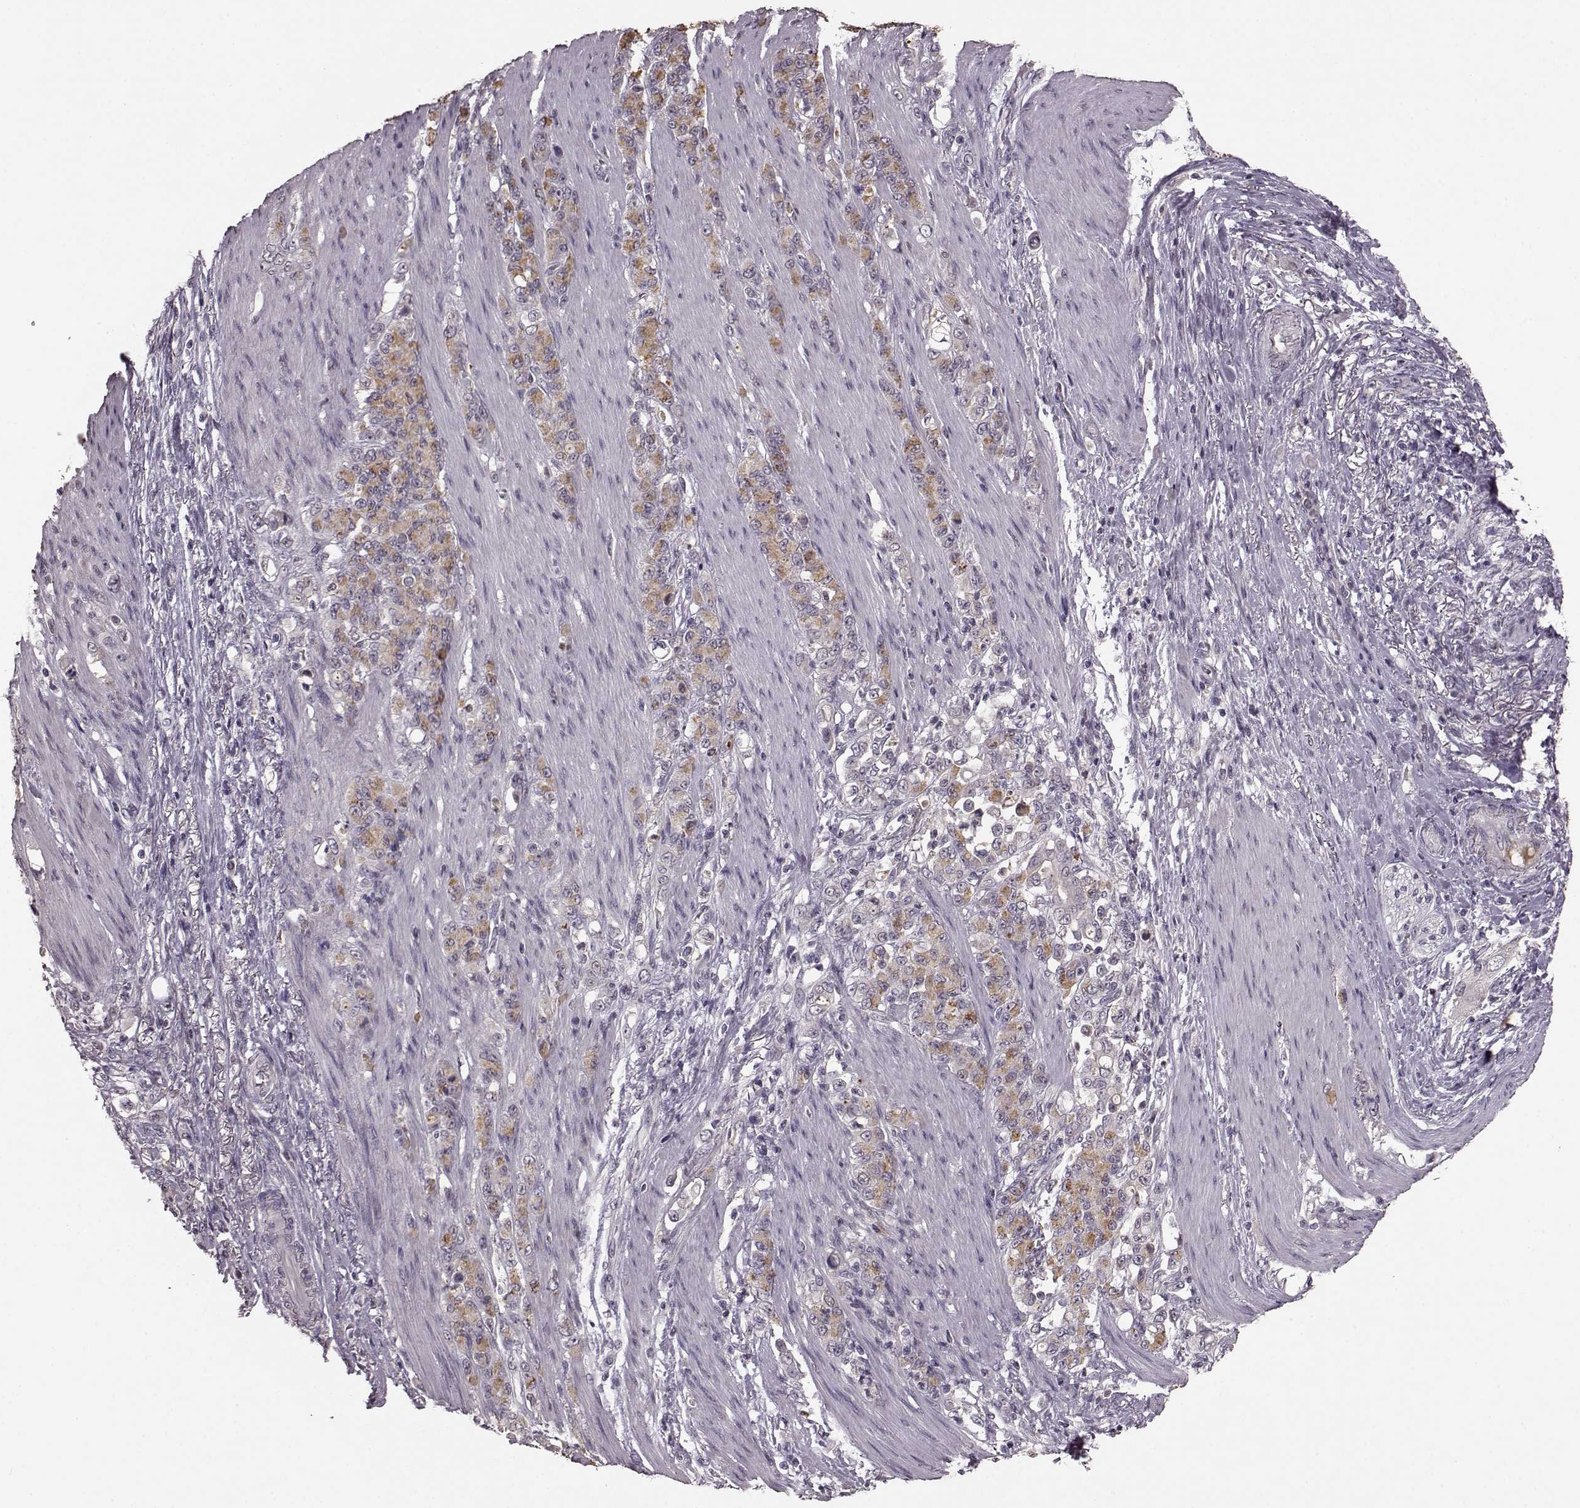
{"staining": {"intensity": "moderate", "quantity": "<25%", "location": "cytoplasmic/membranous"}, "tissue": "stomach cancer", "cell_type": "Tumor cells", "image_type": "cancer", "snomed": [{"axis": "morphology", "description": "Adenocarcinoma, NOS"}, {"axis": "topography", "description": "Stomach"}], "caption": "There is low levels of moderate cytoplasmic/membranous staining in tumor cells of stomach adenocarcinoma, as demonstrated by immunohistochemical staining (brown color).", "gene": "NRL", "patient": {"sex": "female", "age": 79}}